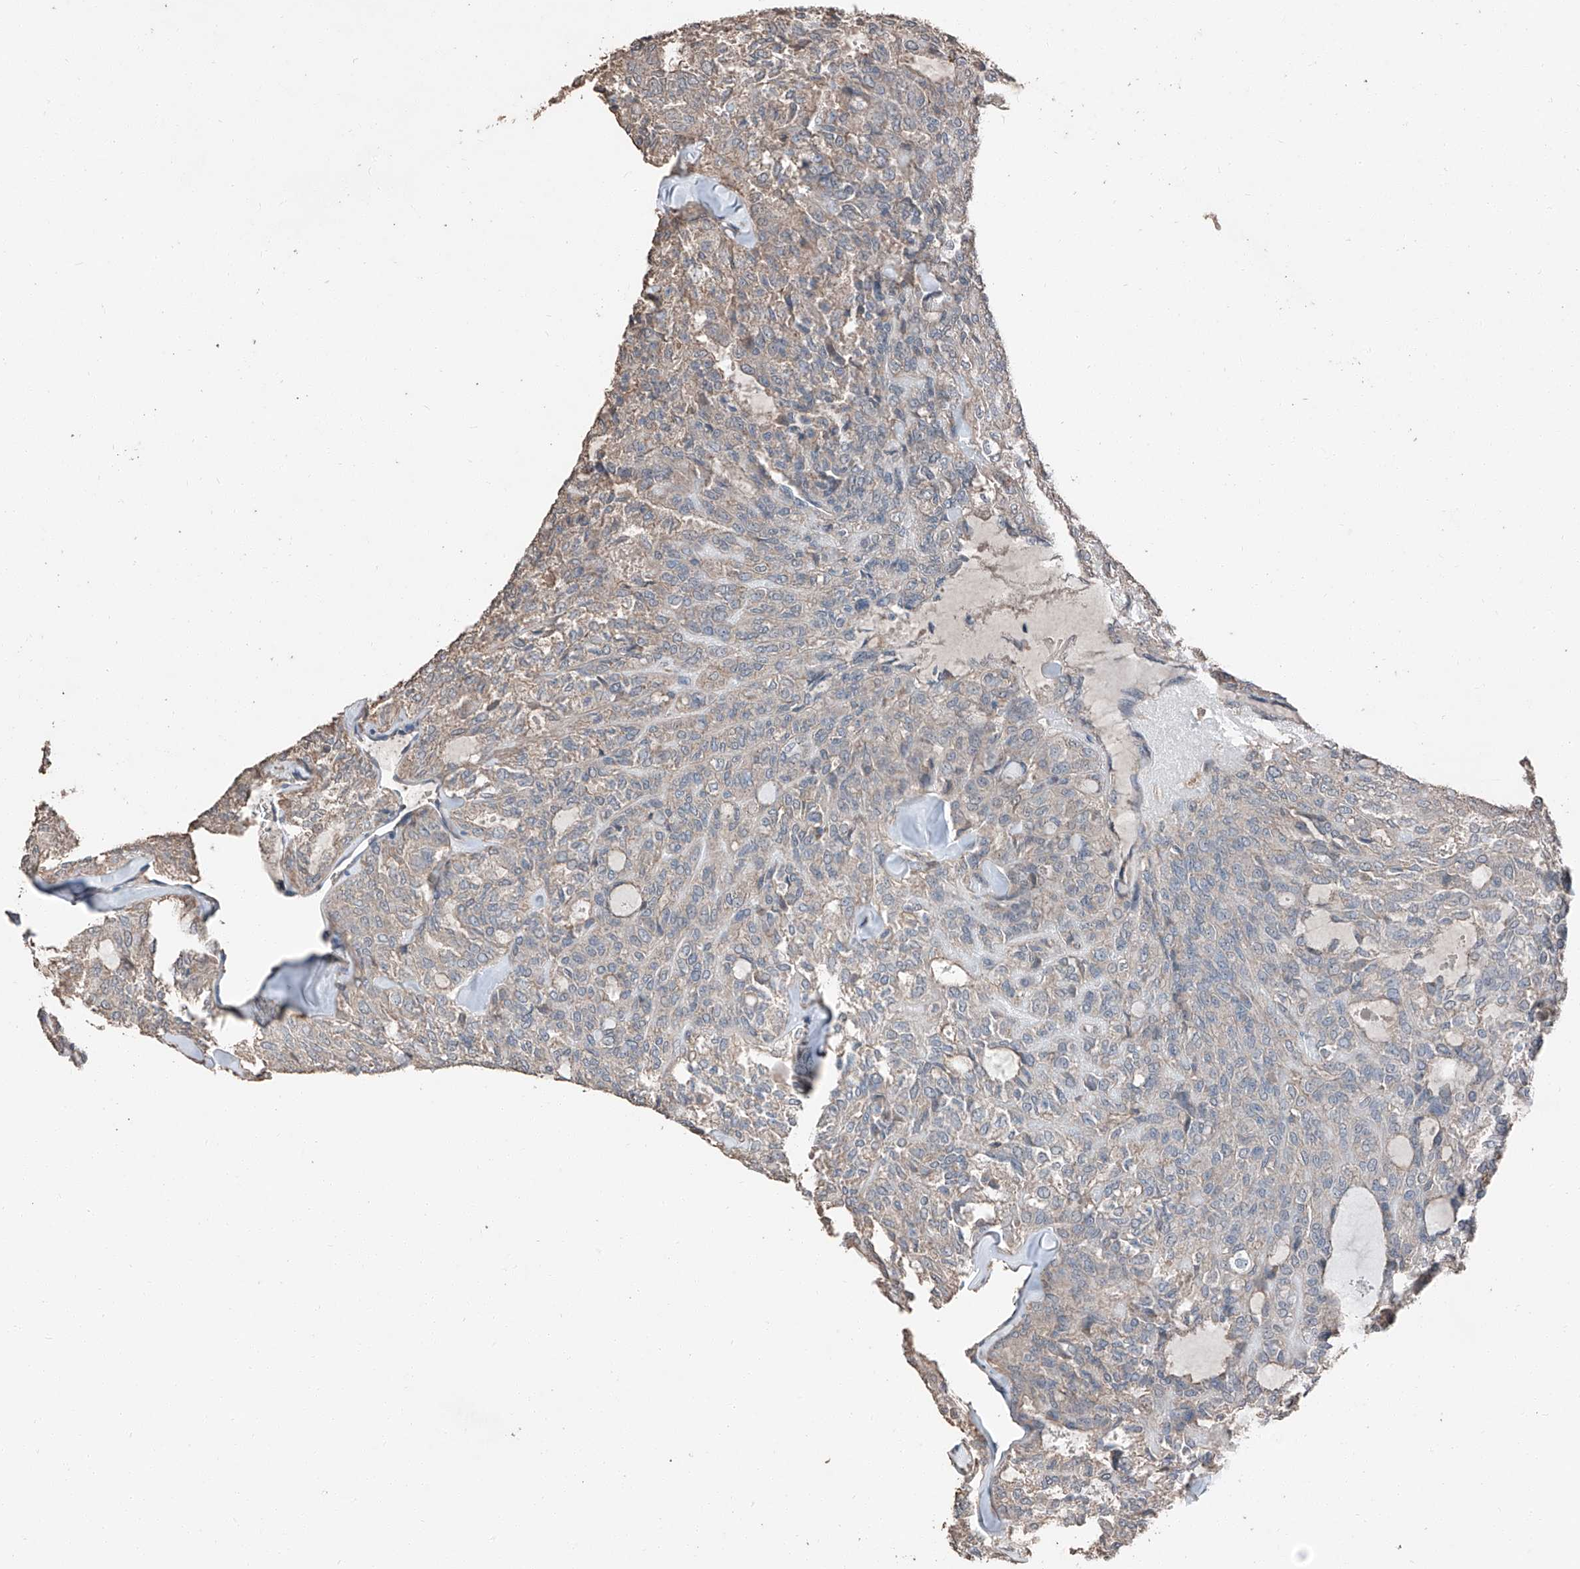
{"staining": {"intensity": "negative", "quantity": "none", "location": "none"}, "tissue": "thyroid cancer", "cell_type": "Tumor cells", "image_type": "cancer", "snomed": [{"axis": "morphology", "description": "Follicular adenoma carcinoma, NOS"}, {"axis": "topography", "description": "Thyroid gland"}], "caption": "This histopathology image is of follicular adenoma carcinoma (thyroid) stained with immunohistochemistry to label a protein in brown with the nuclei are counter-stained blue. There is no positivity in tumor cells.", "gene": "MAMLD1", "patient": {"sex": "male", "age": 75}}